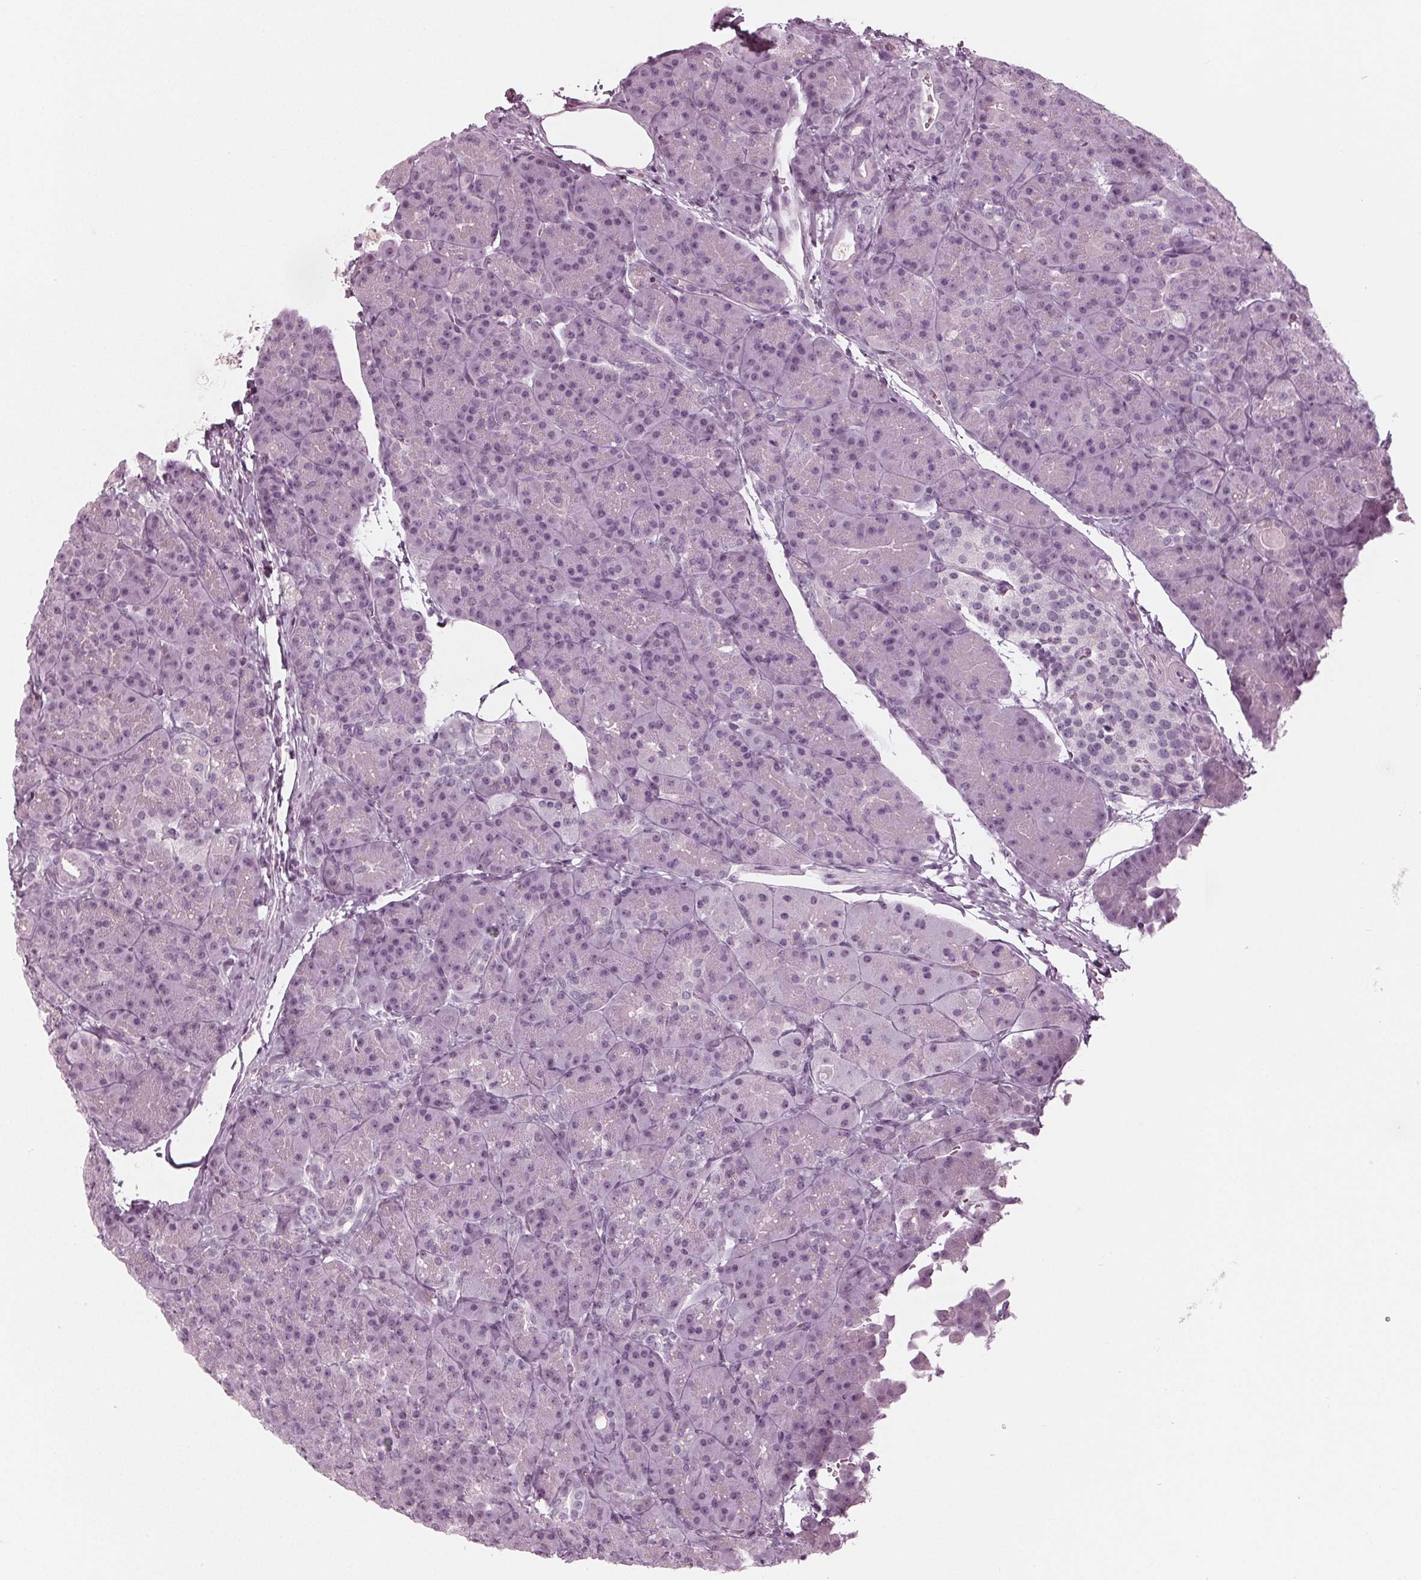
{"staining": {"intensity": "negative", "quantity": "none", "location": "none"}, "tissue": "pancreas", "cell_type": "Exocrine glandular cells", "image_type": "normal", "snomed": [{"axis": "morphology", "description": "Normal tissue, NOS"}, {"axis": "topography", "description": "Pancreas"}], "caption": "Immunohistochemistry photomicrograph of benign human pancreas stained for a protein (brown), which demonstrates no expression in exocrine glandular cells.", "gene": "KRT28", "patient": {"sex": "male", "age": 57}}